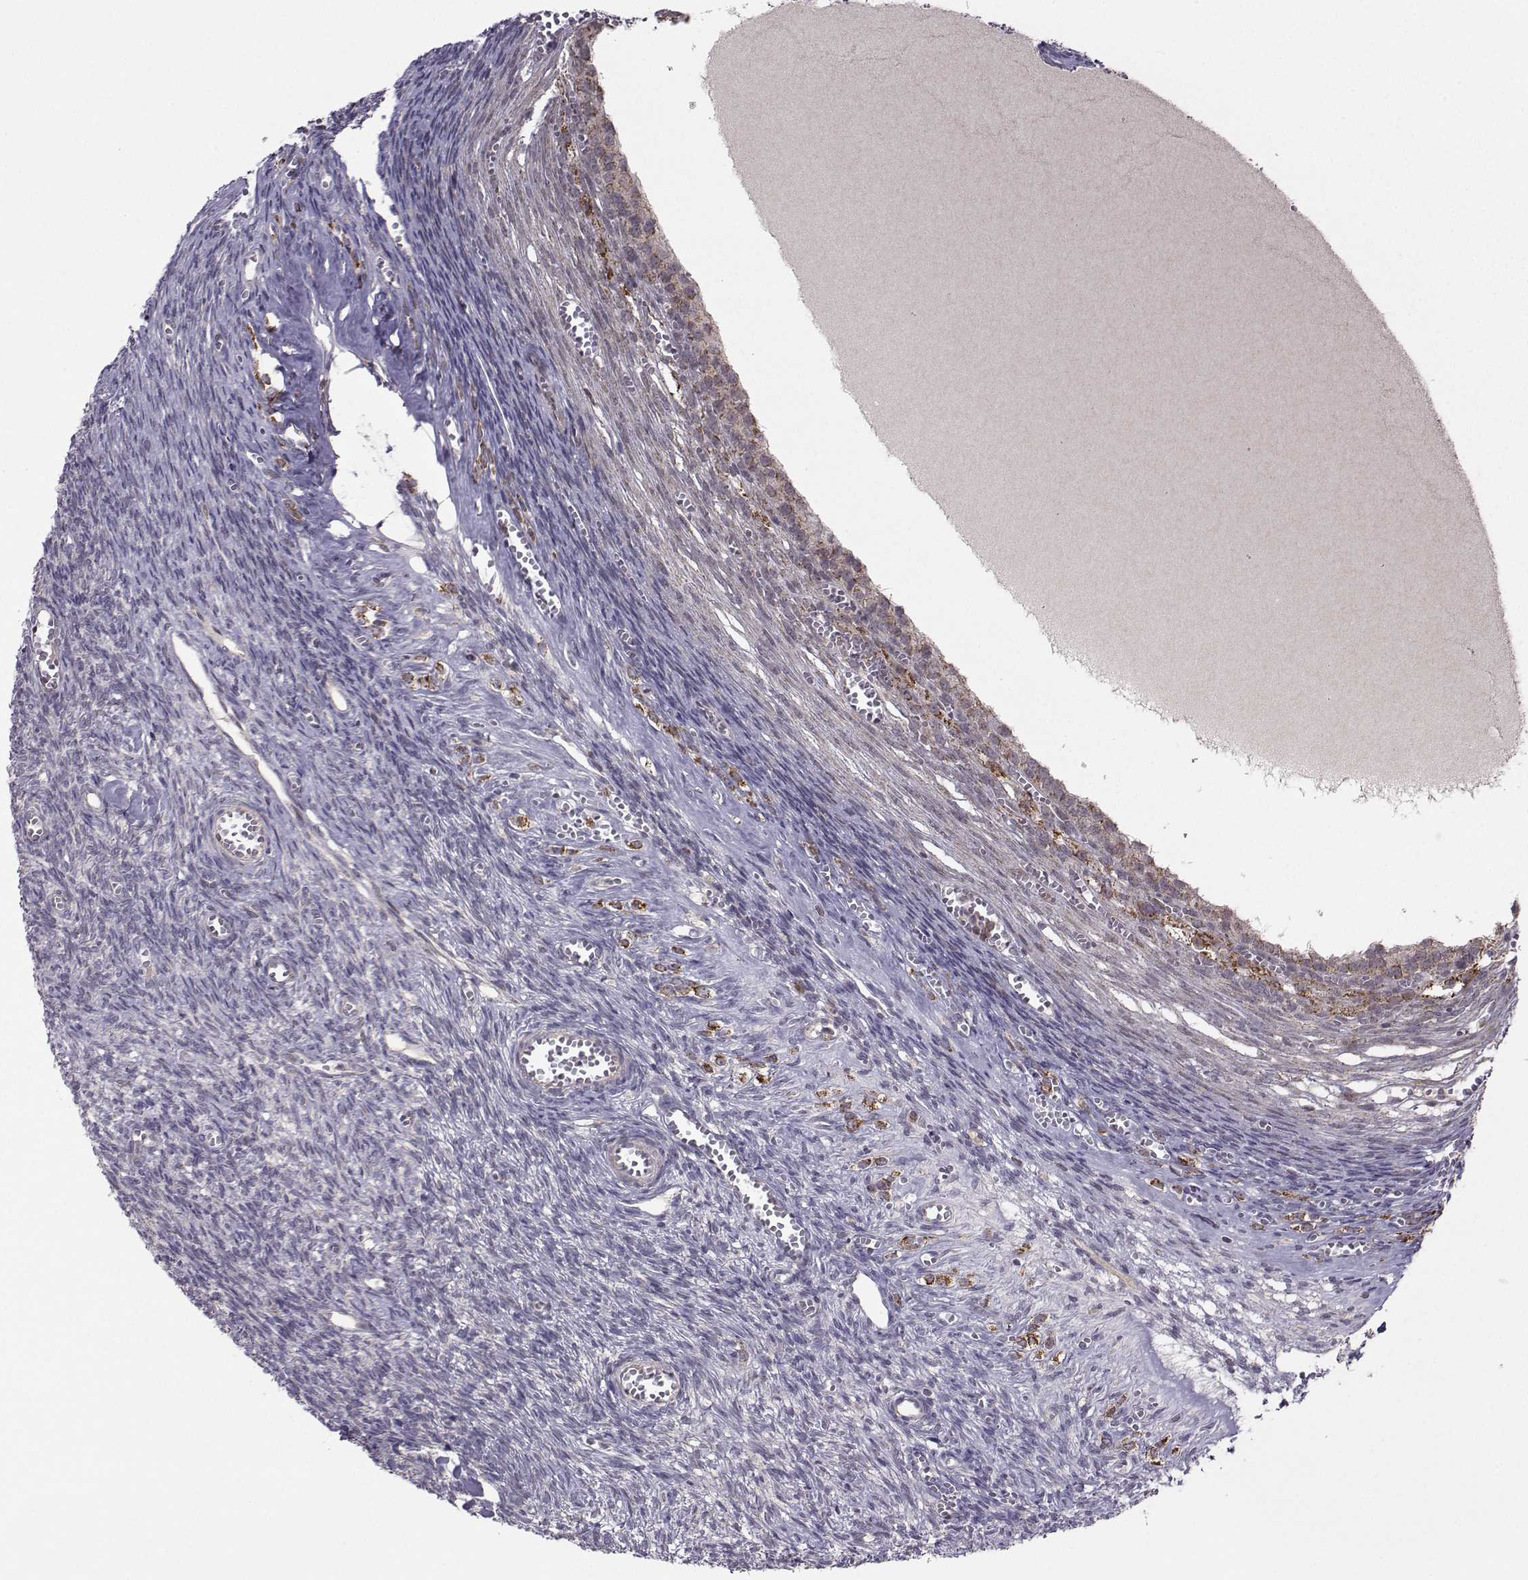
{"staining": {"intensity": "strong", "quantity": ">75%", "location": "cytoplasmic/membranous"}, "tissue": "ovary", "cell_type": "Follicle cells", "image_type": "normal", "snomed": [{"axis": "morphology", "description": "Normal tissue, NOS"}, {"axis": "topography", "description": "Ovary"}], "caption": "Immunohistochemistry micrograph of unremarkable ovary stained for a protein (brown), which exhibits high levels of strong cytoplasmic/membranous positivity in approximately >75% of follicle cells.", "gene": "NECAB3", "patient": {"sex": "female", "age": 43}}